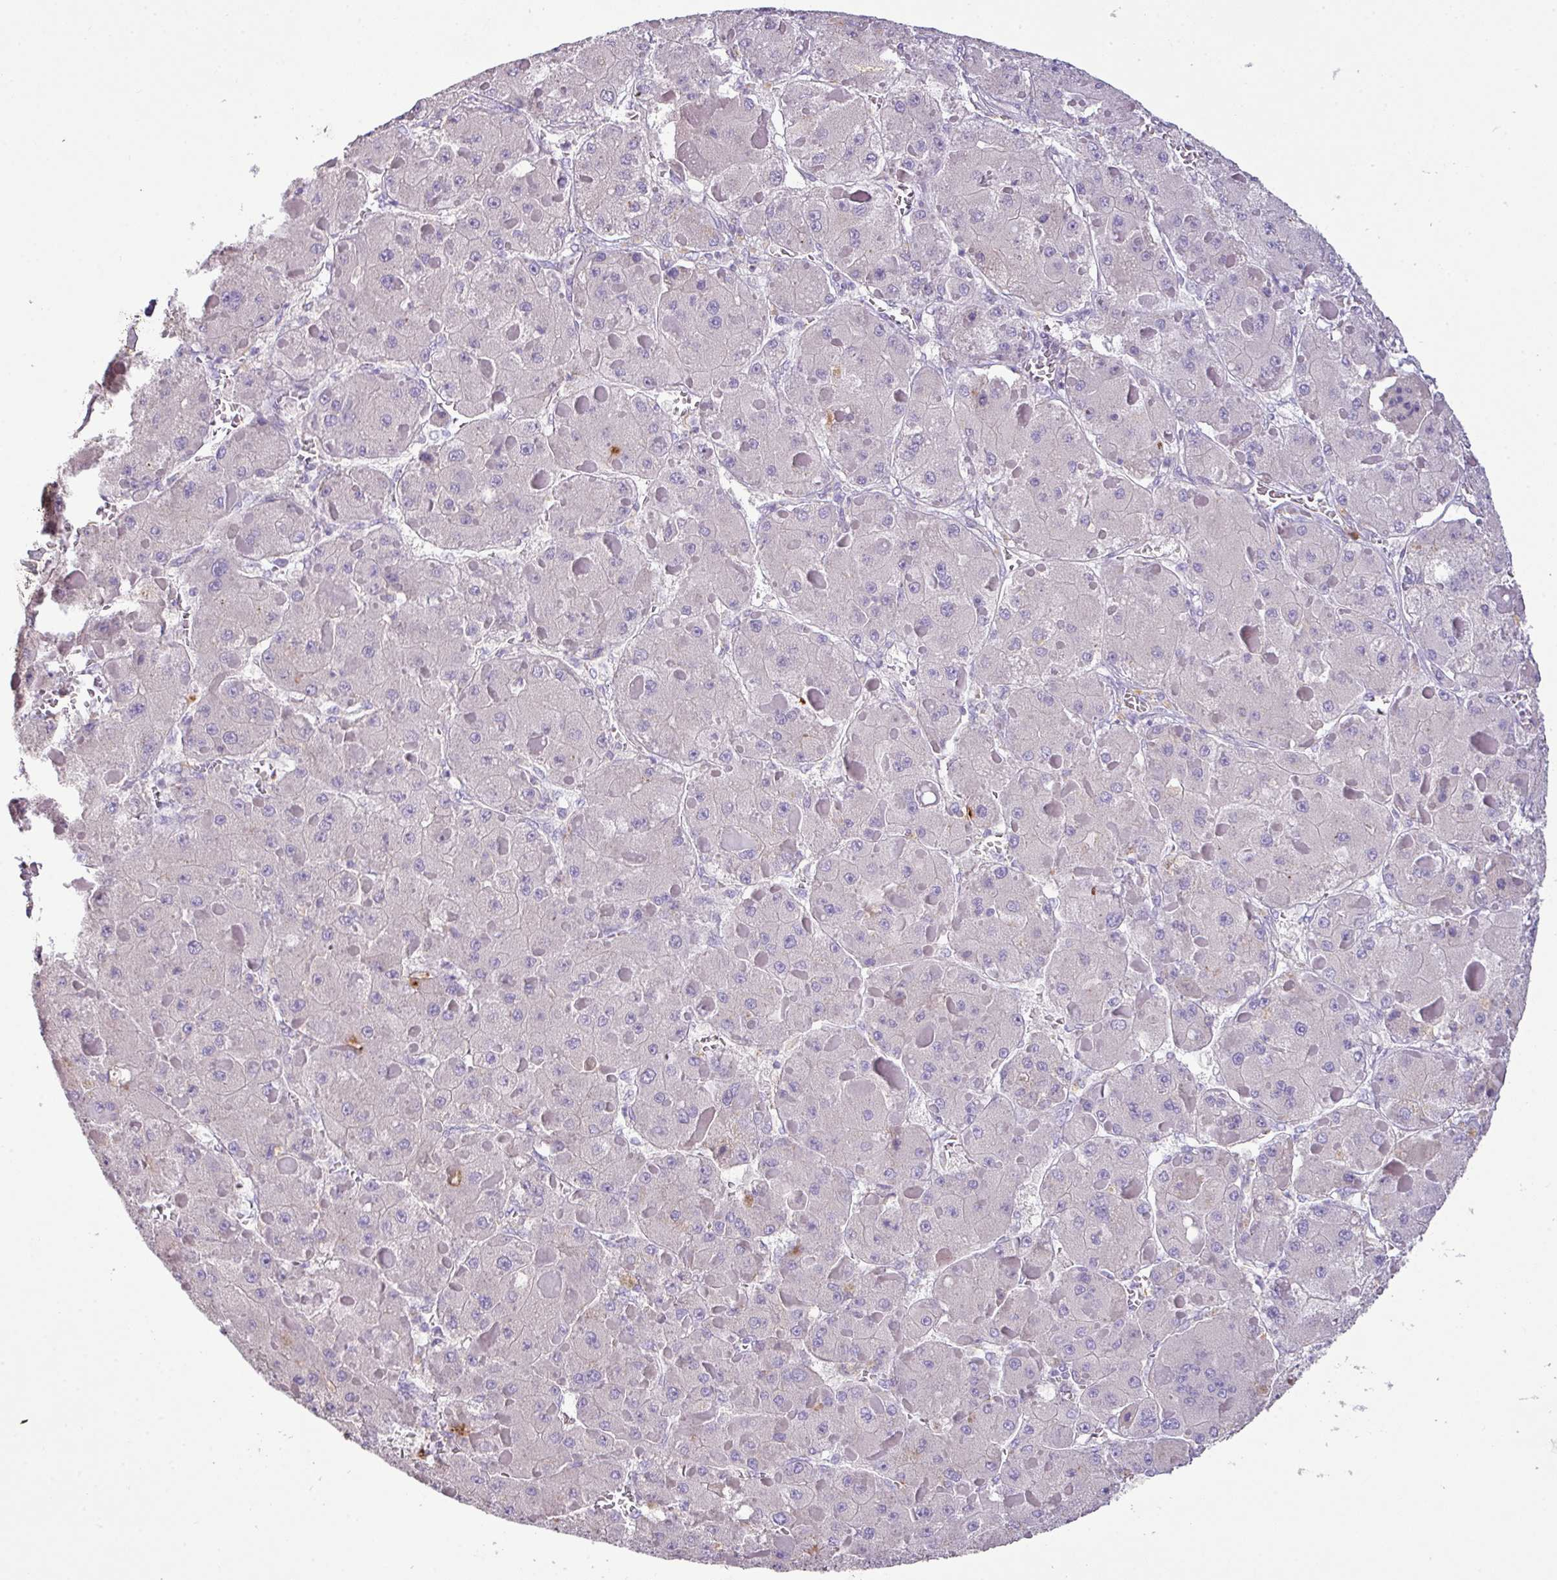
{"staining": {"intensity": "negative", "quantity": "none", "location": "none"}, "tissue": "liver cancer", "cell_type": "Tumor cells", "image_type": "cancer", "snomed": [{"axis": "morphology", "description": "Carcinoma, Hepatocellular, NOS"}, {"axis": "topography", "description": "Liver"}], "caption": "Liver hepatocellular carcinoma was stained to show a protein in brown. There is no significant positivity in tumor cells.", "gene": "OR6C6", "patient": {"sex": "female", "age": 73}}